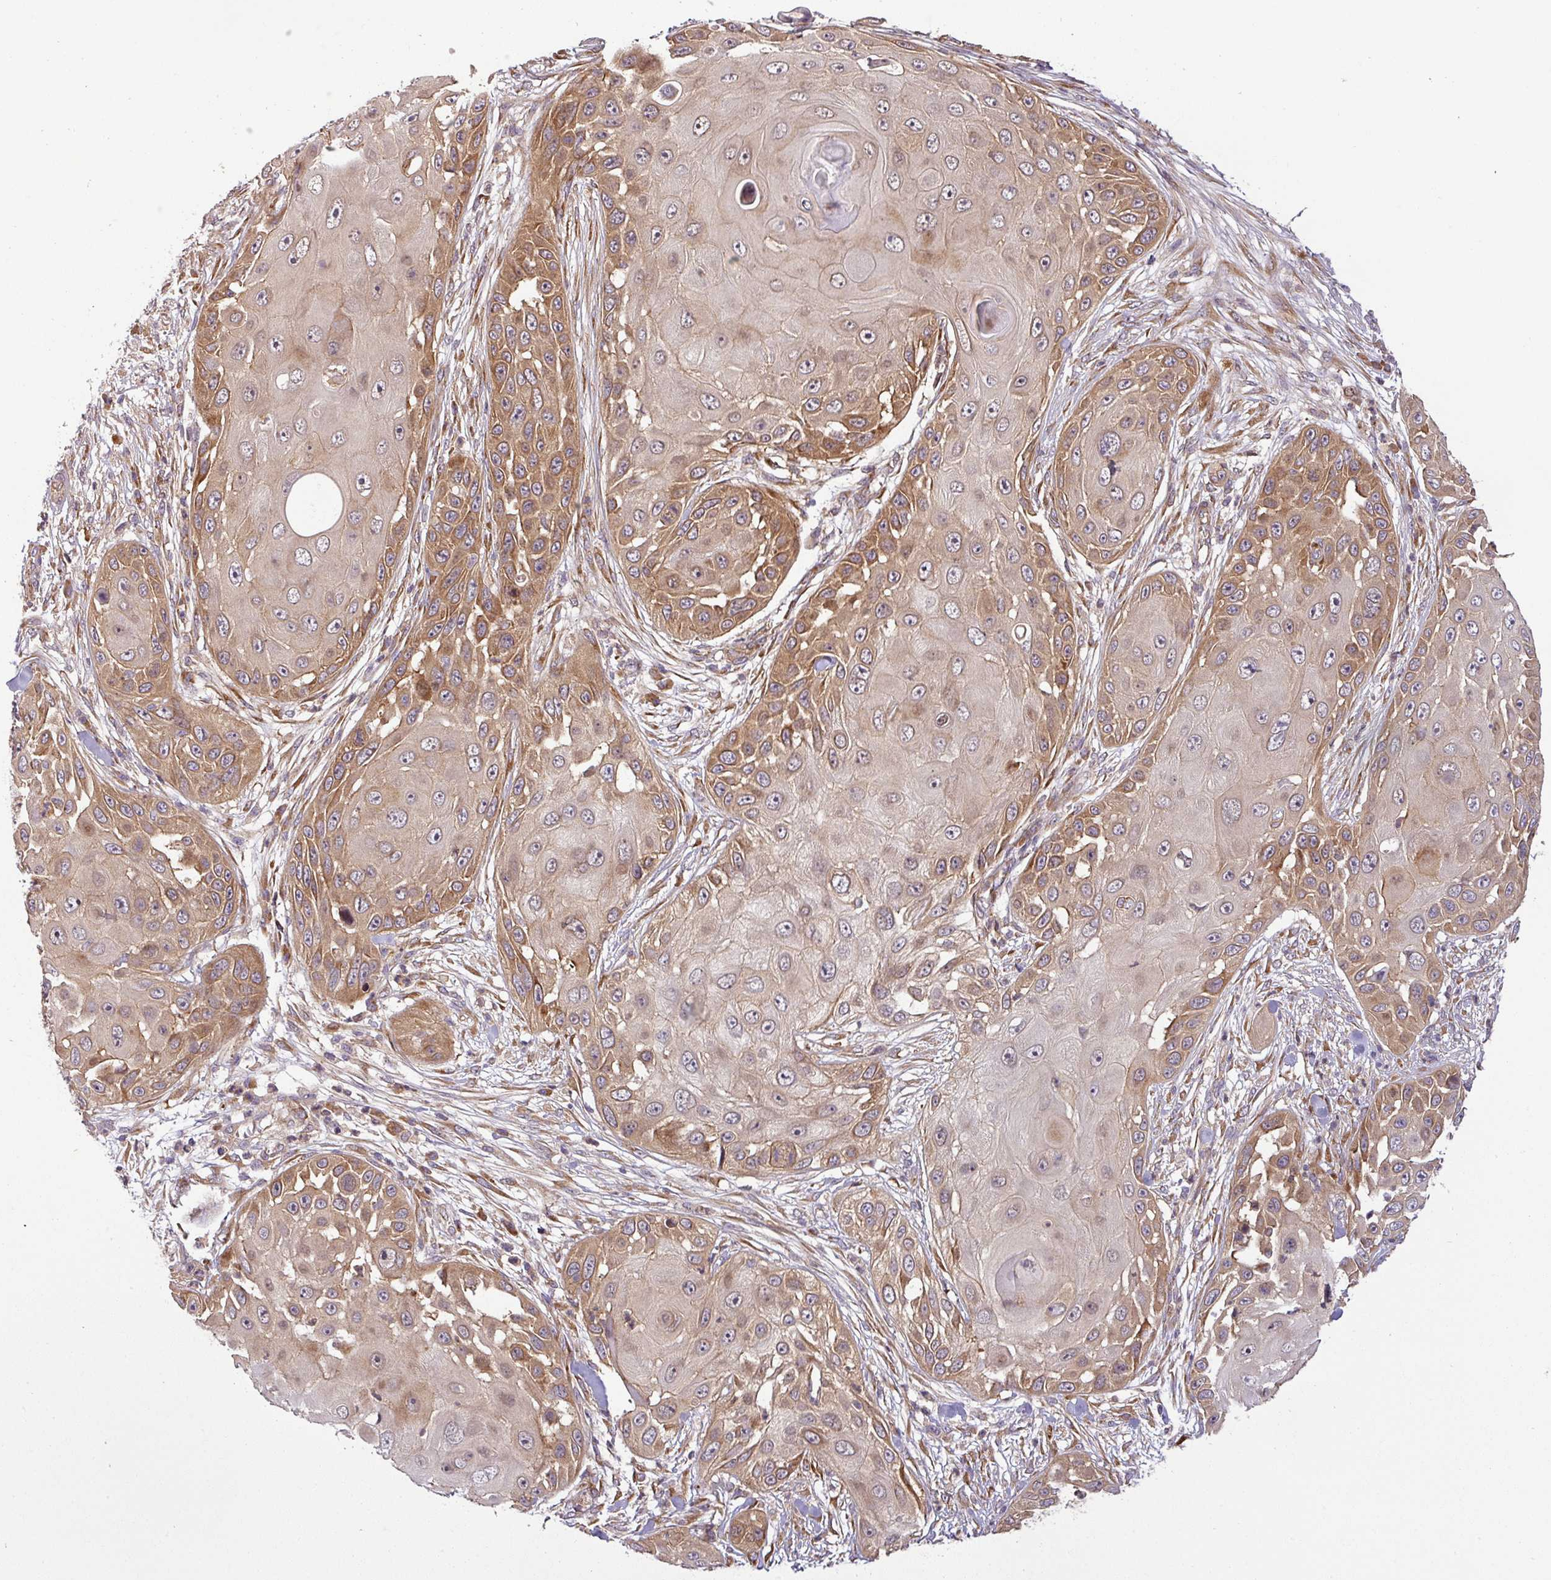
{"staining": {"intensity": "moderate", "quantity": ">75%", "location": "cytoplasmic/membranous"}, "tissue": "skin cancer", "cell_type": "Tumor cells", "image_type": "cancer", "snomed": [{"axis": "morphology", "description": "Squamous cell carcinoma, NOS"}, {"axis": "topography", "description": "Skin"}], "caption": "Immunohistochemistry of human skin cancer (squamous cell carcinoma) exhibits medium levels of moderate cytoplasmic/membranous positivity in approximately >75% of tumor cells. The protein of interest is stained brown, and the nuclei are stained in blue (DAB (3,3'-diaminobenzidine) IHC with brightfield microscopy, high magnification).", "gene": "ART1", "patient": {"sex": "female", "age": 44}}